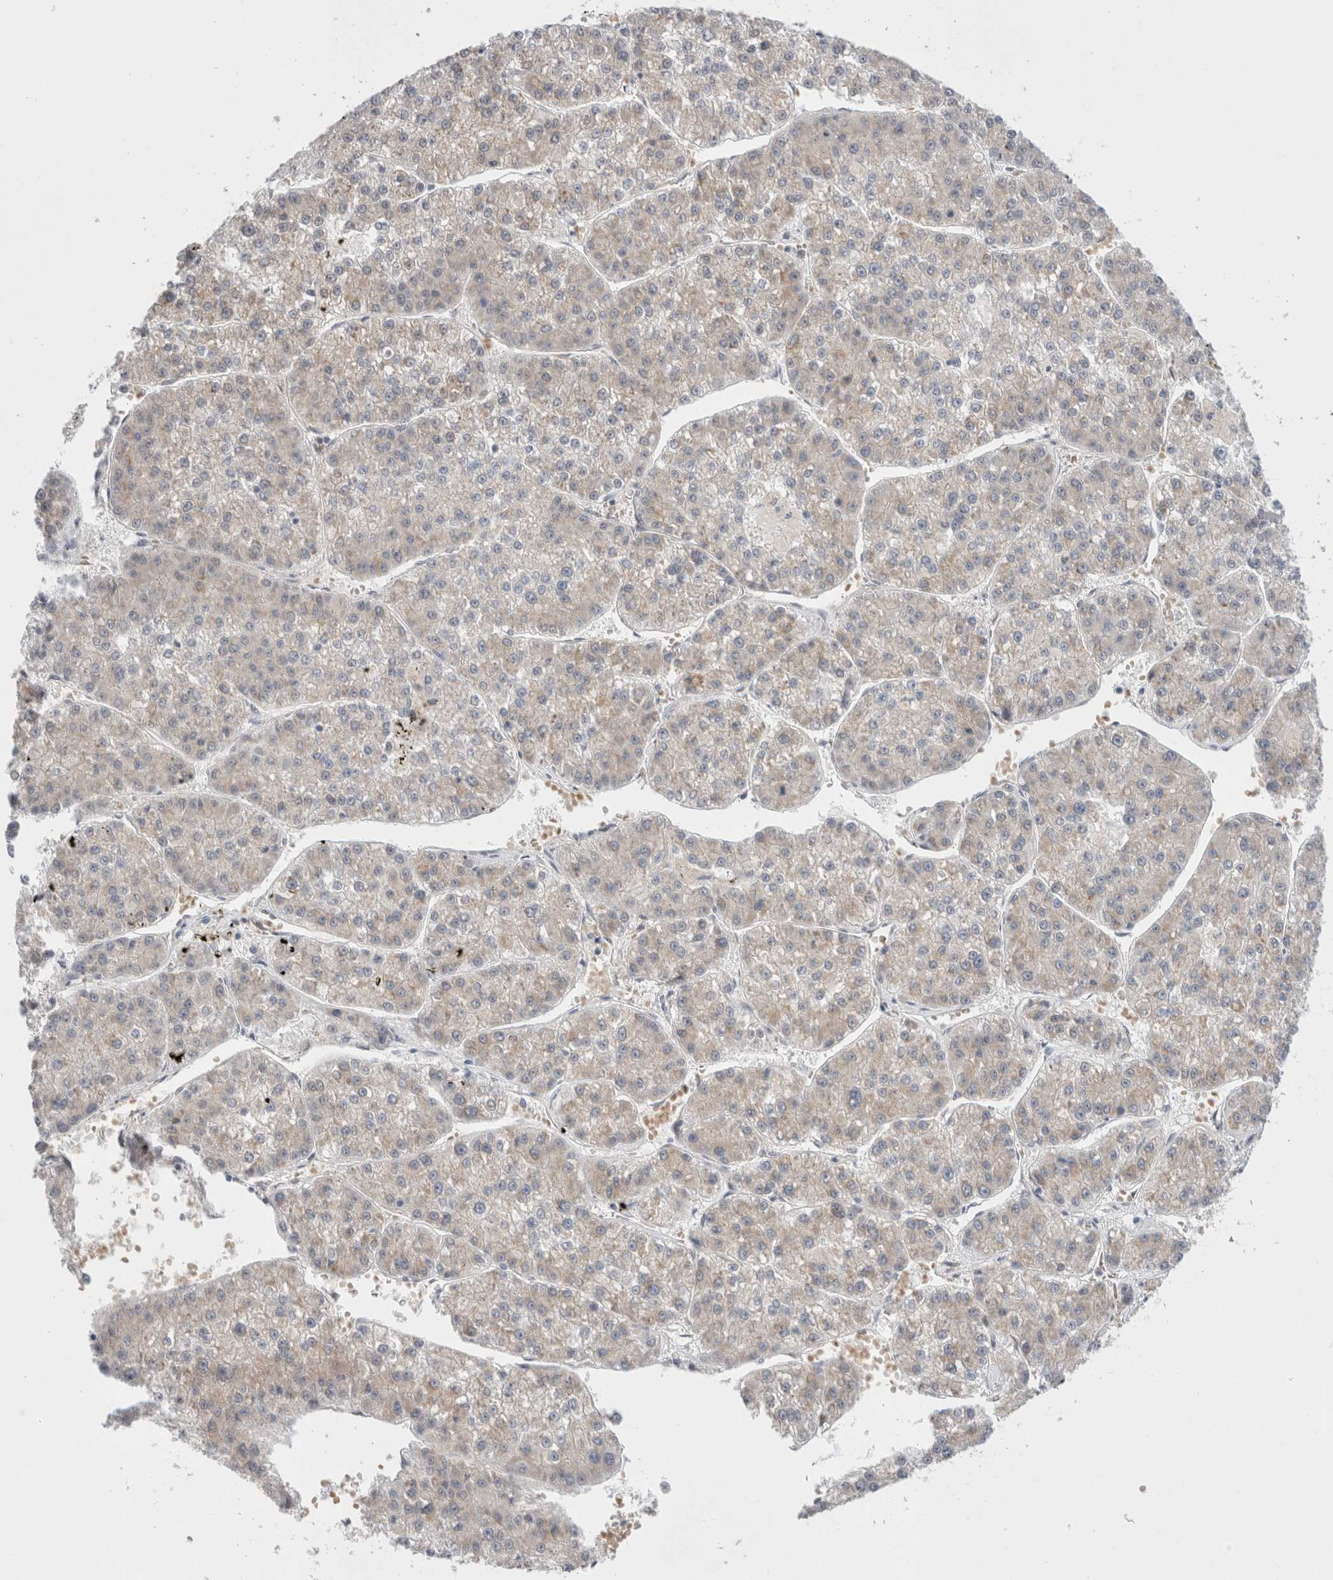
{"staining": {"intensity": "weak", "quantity": "25%-75%", "location": "cytoplasmic/membranous"}, "tissue": "liver cancer", "cell_type": "Tumor cells", "image_type": "cancer", "snomed": [{"axis": "morphology", "description": "Carcinoma, Hepatocellular, NOS"}, {"axis": "topography", "description": "Liver"}], "caption": "Hepatocellular carcinoma (liver) was stained to show a protein in brown. There is low levels of weak cytoplasmic/membranous positivity in approximately 25%-75% of tumor cells.", "gene": "NDOR1", "patient": {"sex": "female", "age": 73}}